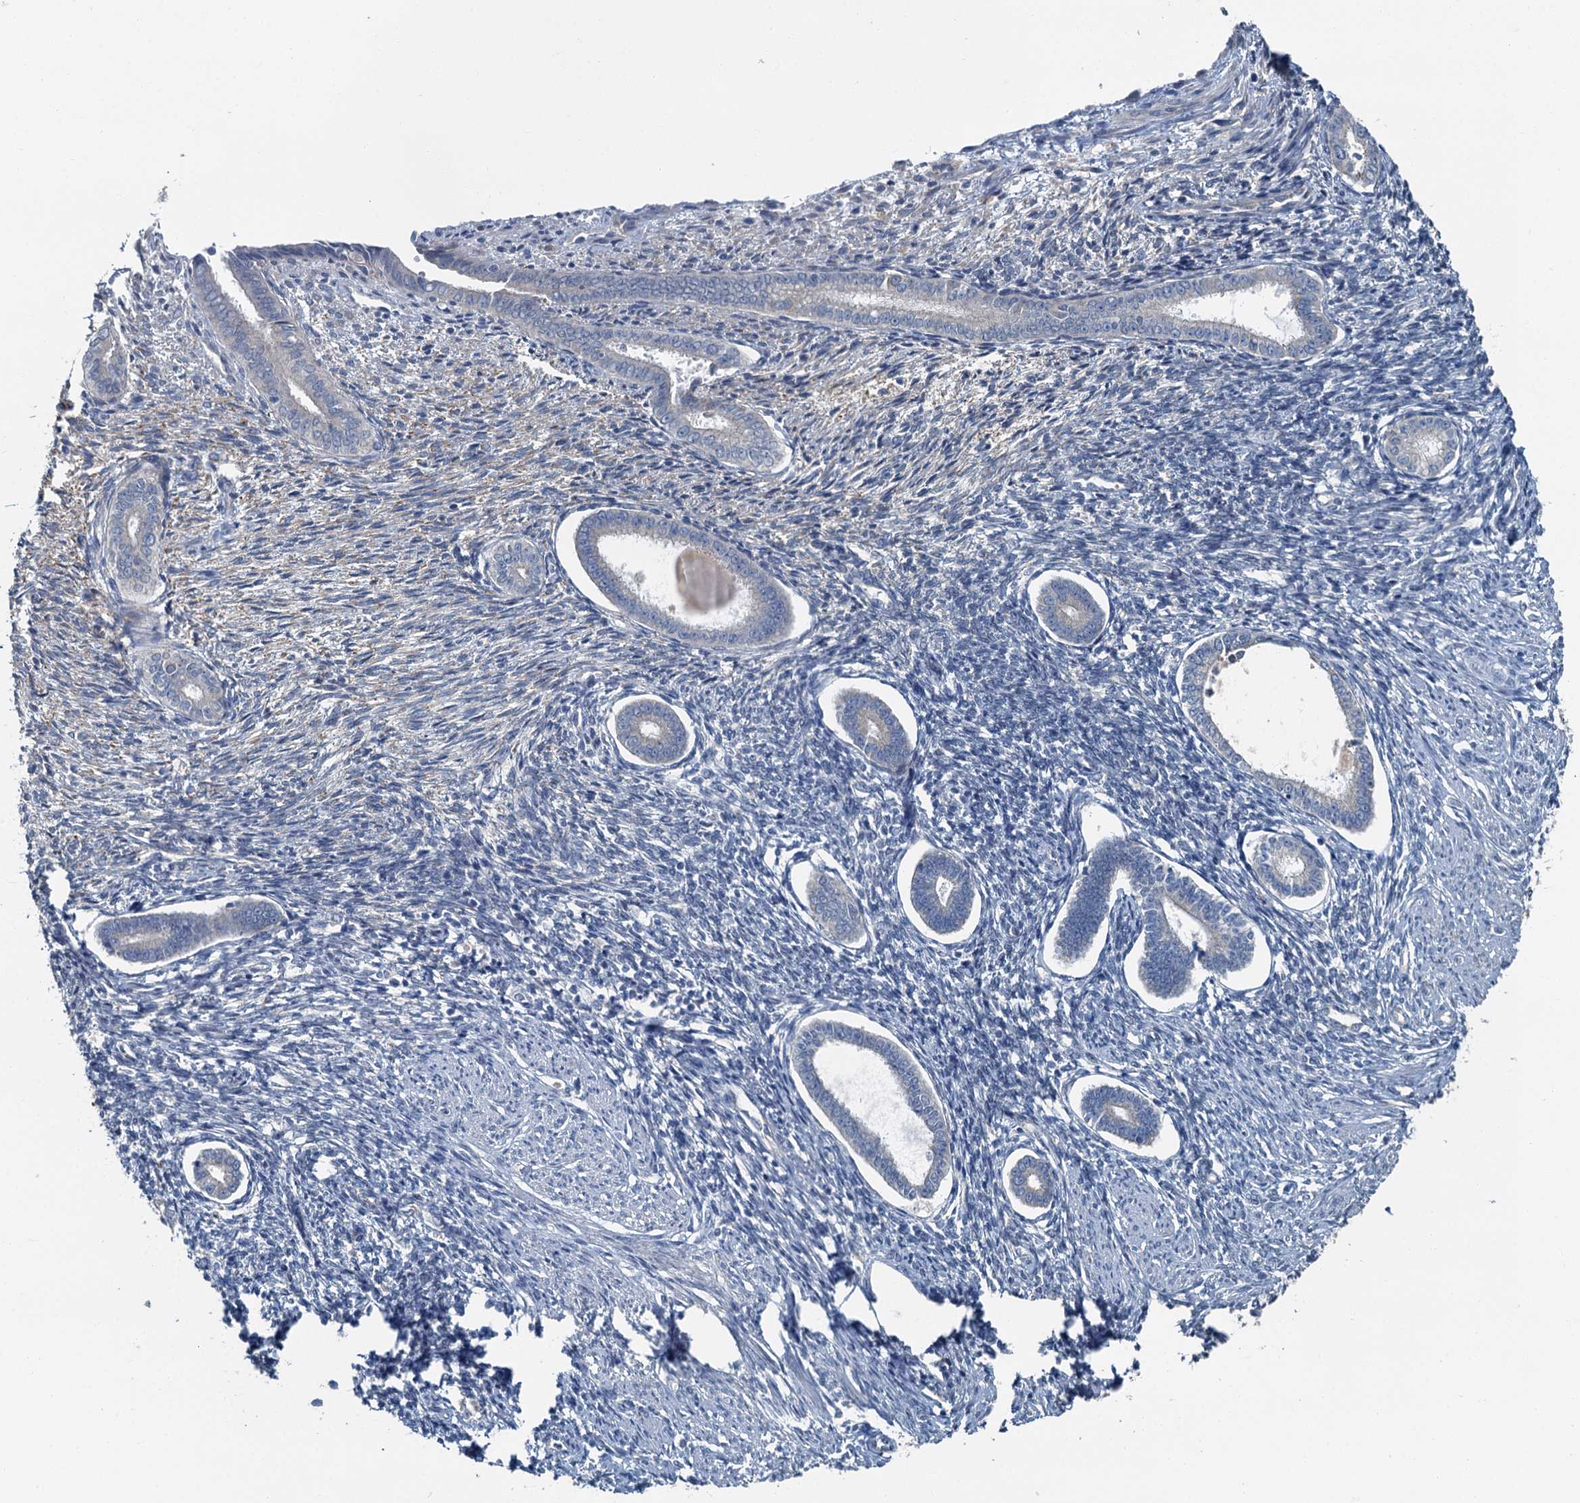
{"staining": {"intensity": "negative", "quantity": "none", "location": "none"}, "tissue": "endometrium", "cell_type": "Cells in endometrial stroma", "image_type": "normal", "snomed": [{"axis": "morphology", "description": "Normal tissue, NOS"}, {"axis": "topography", "description": "Endometrium"}], "caption": "The image reveals no significant staining in cells in endometrial stroma of endometrium. Nuclei are stained in blue.", "gene": "C6orf120", "patient": {"sex": "female", "age": 56}}